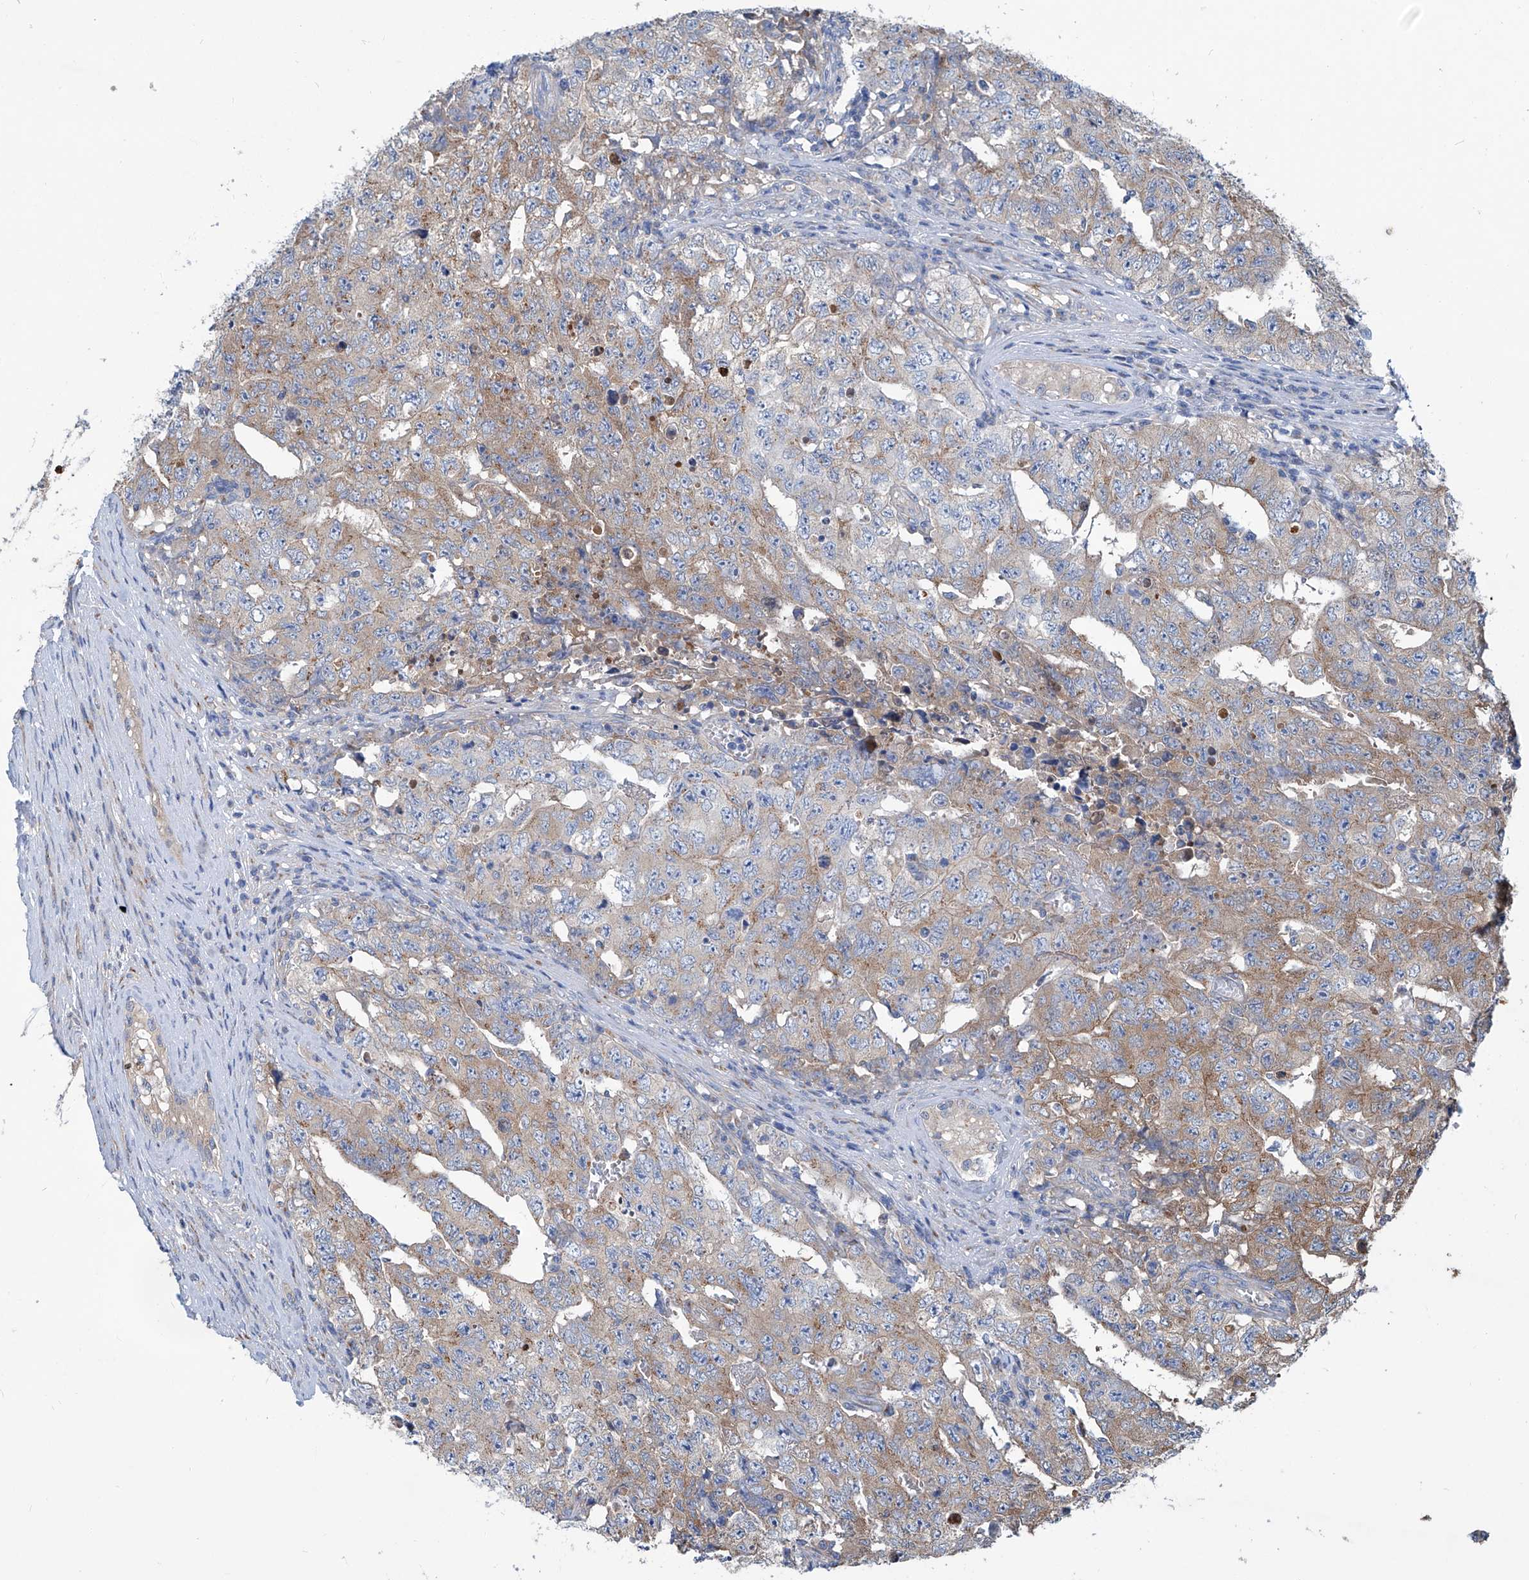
{"staining": {"intensity": "weak", "quantity": "25%-75%", "location": "cytoplasmic/membranous"}, "tissue": "testis cancer", "cell_type": "Tumor cells", "image_type": "cancer", "snomed": [{"axis": "morphology", "description": "Carcinoma, Embryonal, NOS"}, {"axis": "topography", "description": "Testis"}], "caption": "Immunohistochemistry (IHC) of human testis embryonal carcinoma shows low levels of weak cytoplasmic/membranous expression in approximately 25%-75% of tumor cells.", "gene": "SLC22A7", "patient": {"sex": "male", "age": 26}}